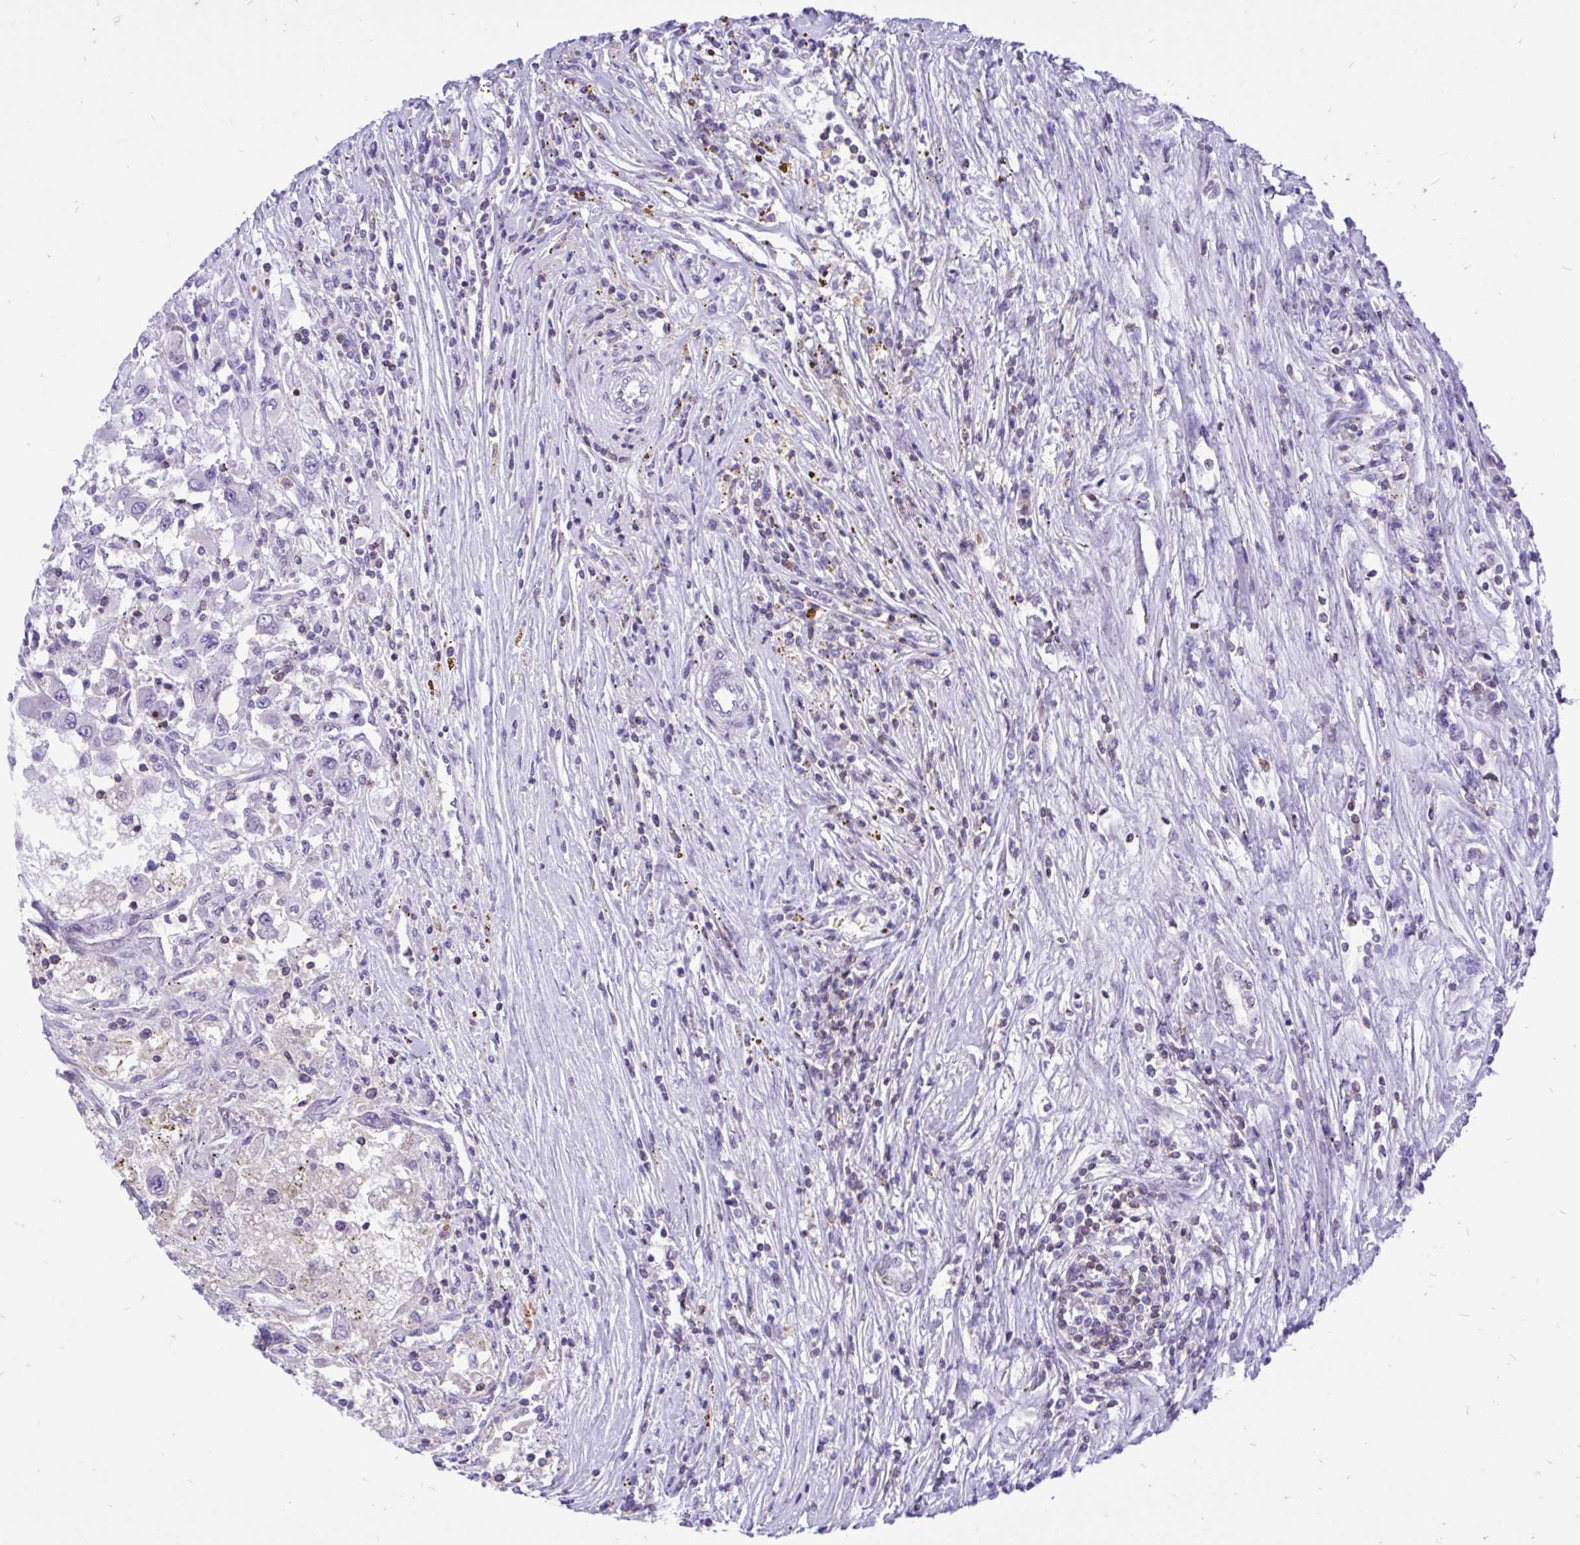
{"staining": {"intensity": "negative", "quantity": "none", "location": "none"}, "tissue": "renal cancer", "cell_type": "Tumor cells", "image_type": "cancer", "snomed": [{"axis": "morphology", "description": "Adenocarcinoma, NOS"}, {"axis": "topography", "description": "Kidney"}], "caption": "Tumor cells are negative for brown protein staining in adenocarcinoma (renal).", "gene": "CXCL8", "patient": {"sex": "female", "age": 67}}